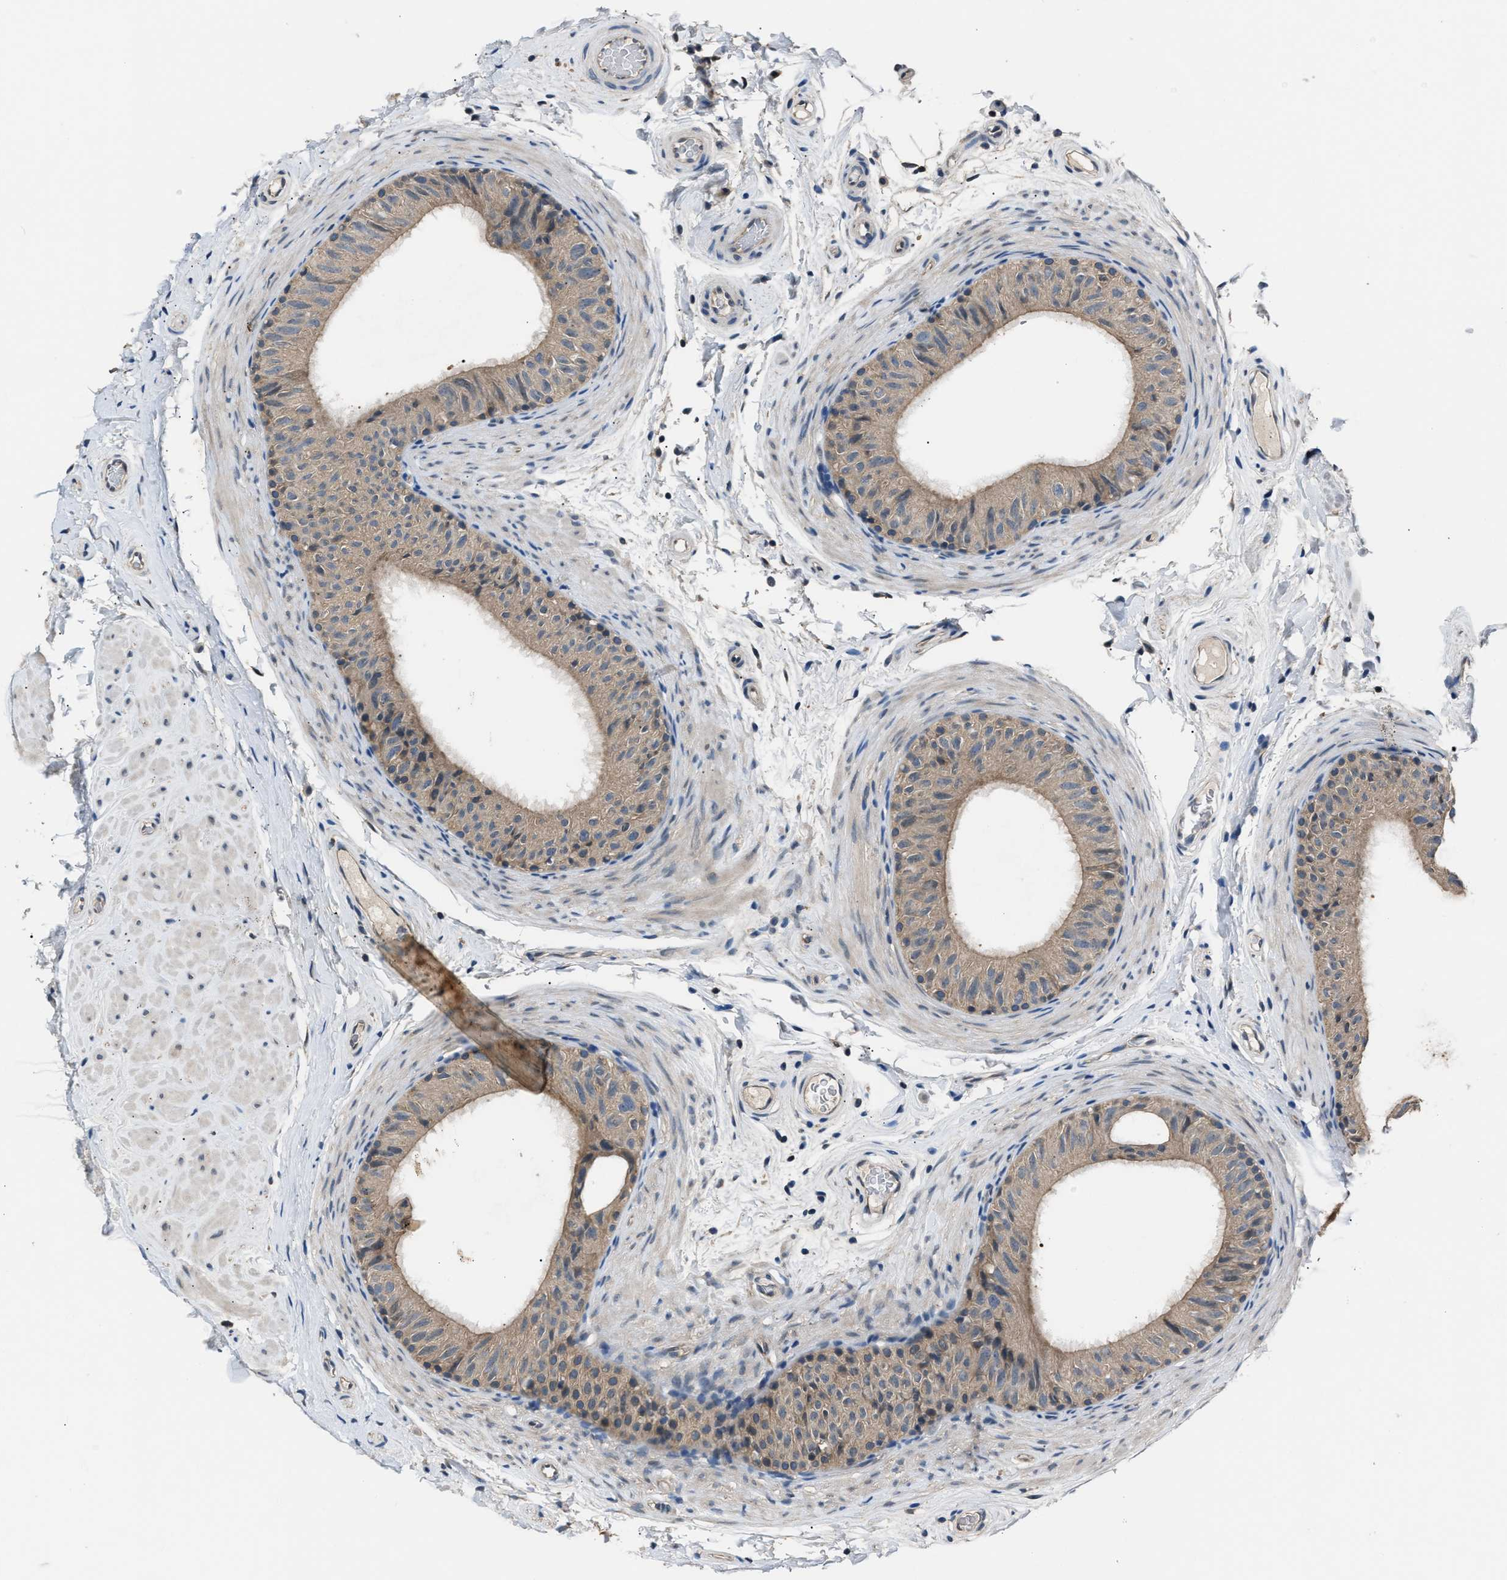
{"staining": {"intensity": "weak", "quantity": "25%-75%", "location": "cytoplasmic/membranous"}, "tissue": "epididymis", "cell_type": "Glandular cells", "image_type": "normal", "snomed": [{"axis": "morphology", "description": "Normal tissue, NOS"}, {"axis": "topography", "description": "Epididymis"}], "caption": "An IHC histopathology image of normal tissue is shown. Protein staining in brown labels weak cytoplasmic/membranous positivity in epididymis within glandular cells.", "gene": "ABCC9", "patient": {"sex": "male", "age": 34}}